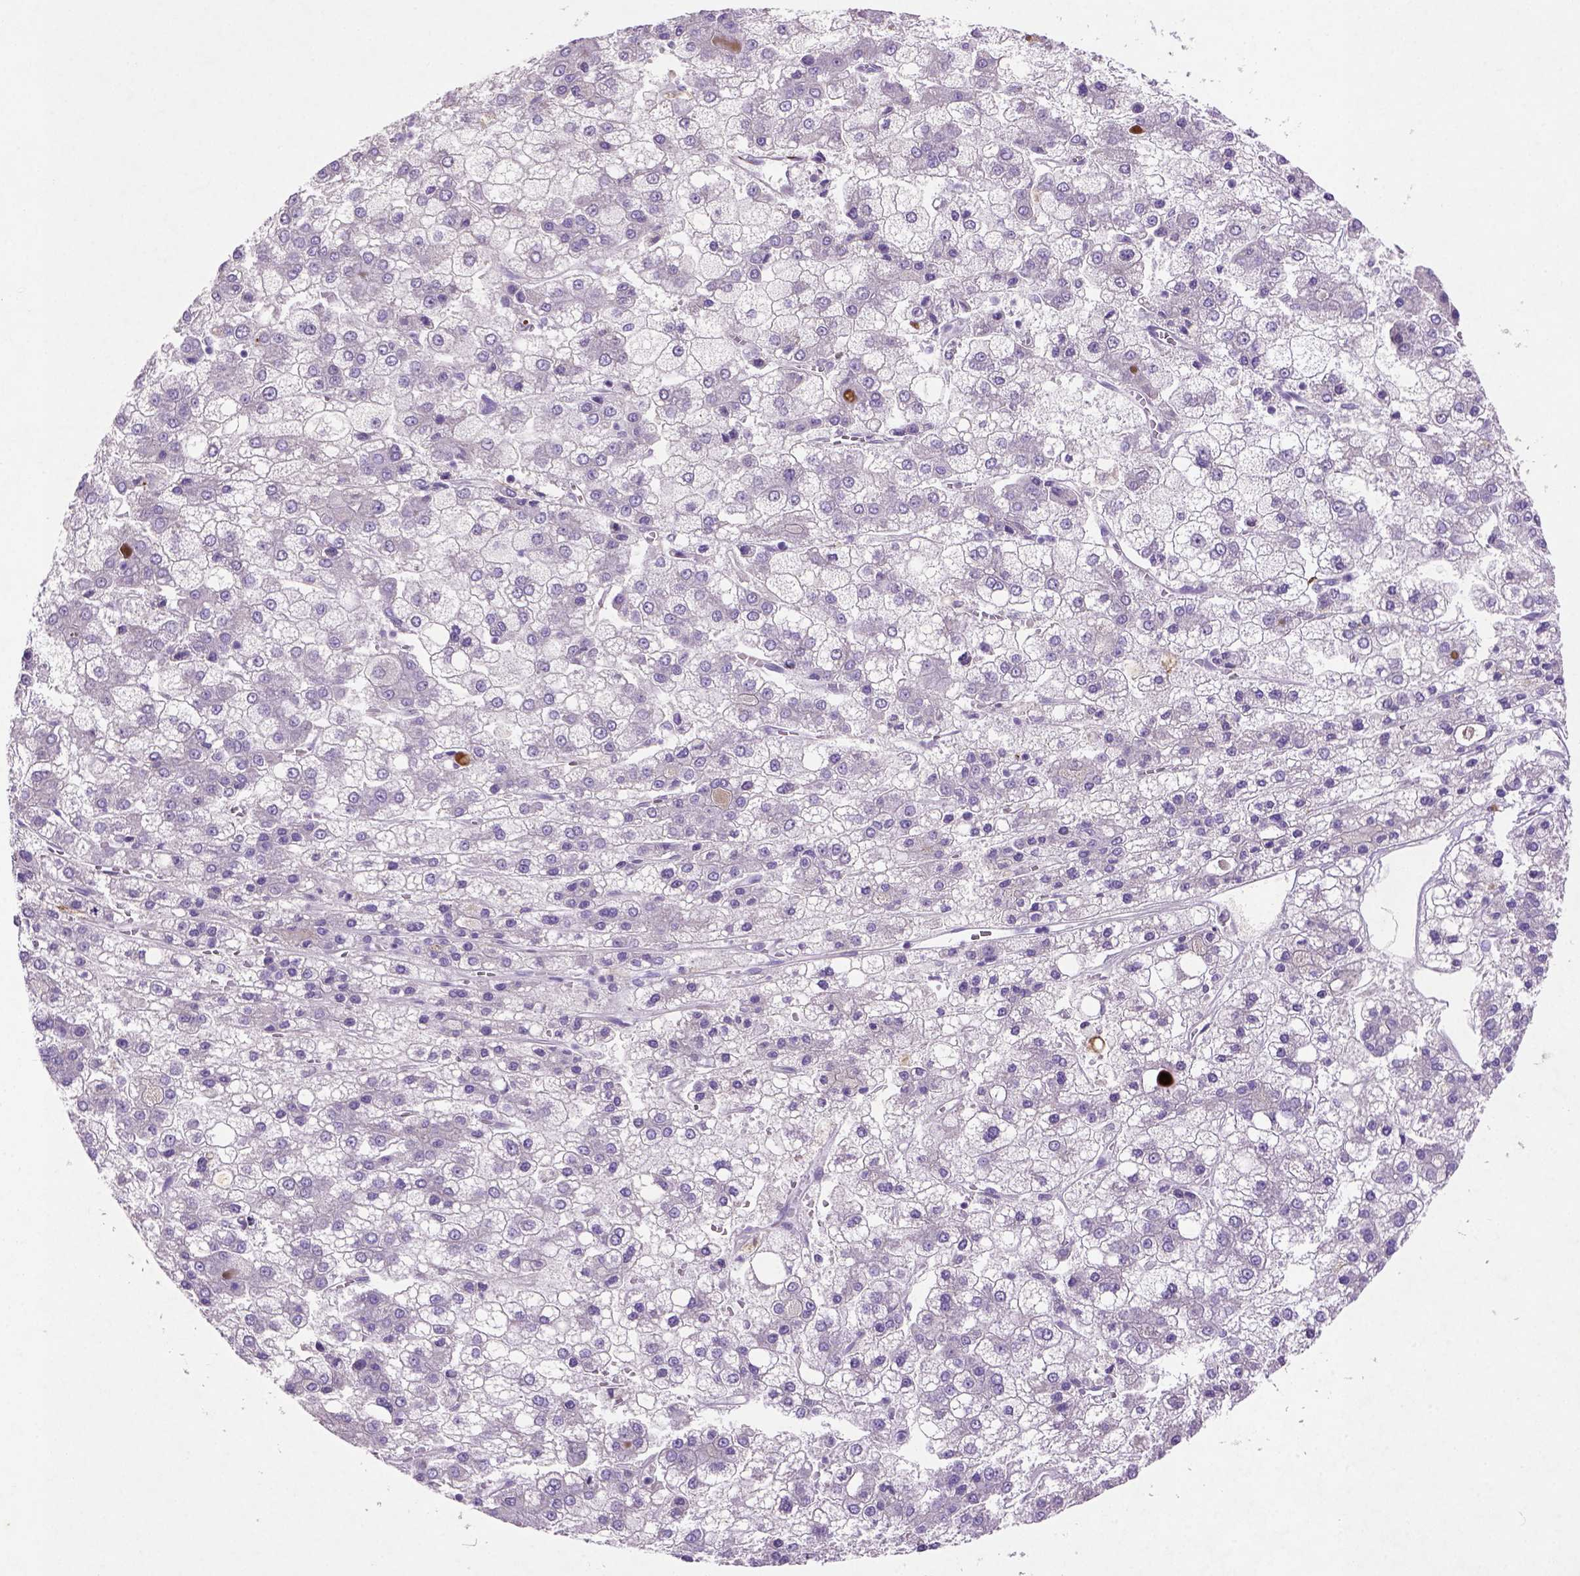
{"staining": {"intensity": "negative", "quantity": "none", "location": "none"}, "tissue": "liver cancer", "cell_type": "Tumor cells", "image_type": "cancer", "snomed": [{"axis": "morphology", "description": "Carcinoma, Hepatocellular, NOS"}, {"axis": "topography", "description": "Liver"}], "caption": "Human hepatocellular carcinoma (liver) stained for a protein using IHC exhibits no positivity in tumor cells.", "gene": "NUDT2", "patient": {"sex": "male", "age": 73}}